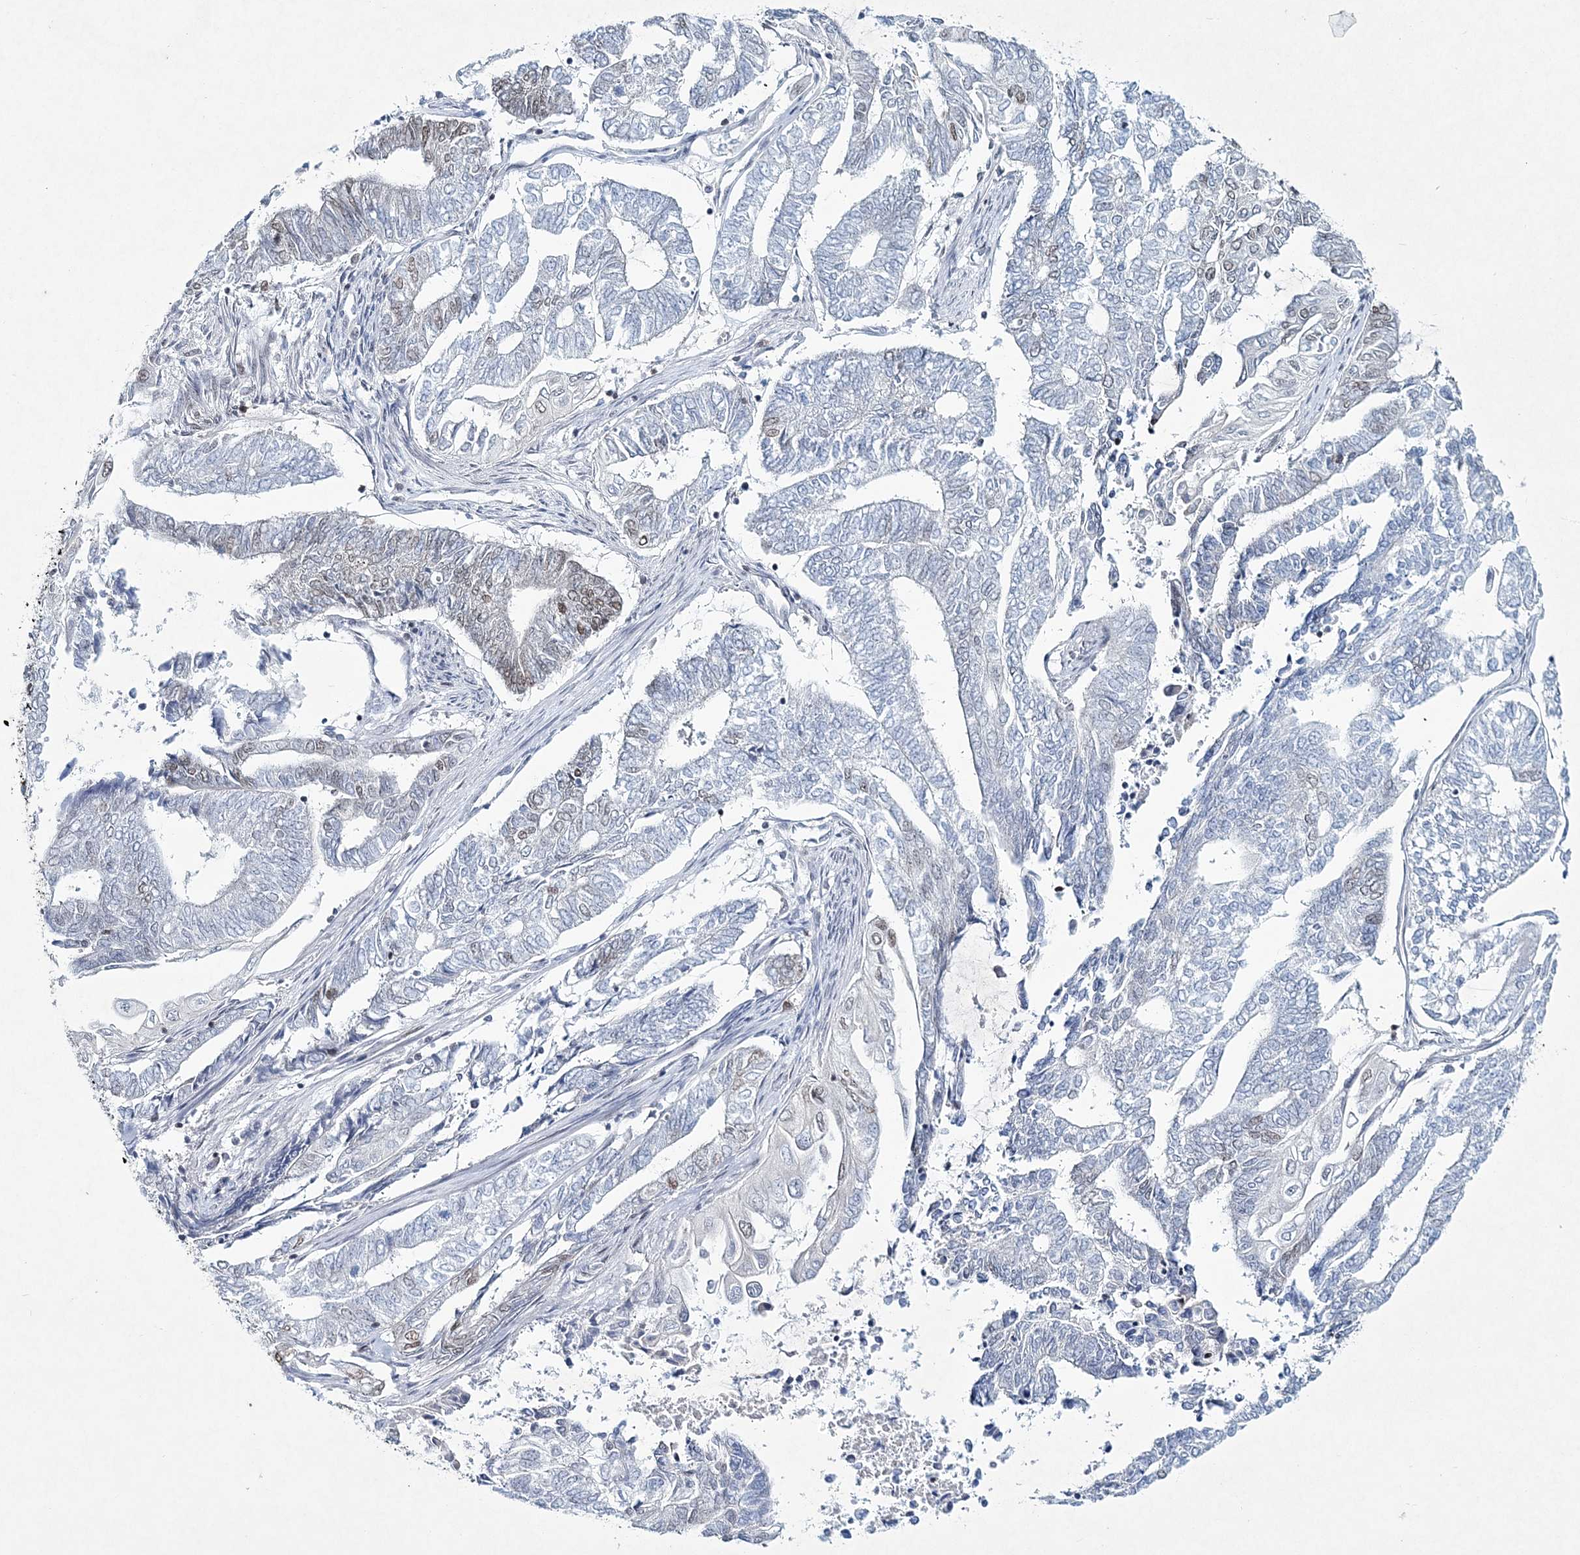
{"staining": {"intensity": "weak", "quantity": "<25%", "location": "nuclear"}, "tissue": "endometrial cancer", "cell_type": "Tumor cells", "image_type": "cancer", "snomed": [{"axis": "morphology", "description": "Adenocarcinoma, NOS"}, {"axis": "topography", "description": "Uterus"}, {"axis": "topography", "description": "Endometrium"}], "caption": "Immunohistochemistry (IHC) micrograph of endometrial cancer (adenocarcinoma) stained for a protein (brown), which shows no positivity in tumor cells.", "gene": "LRRFIP2", "patient": {"sex": "female", "age": 70}}